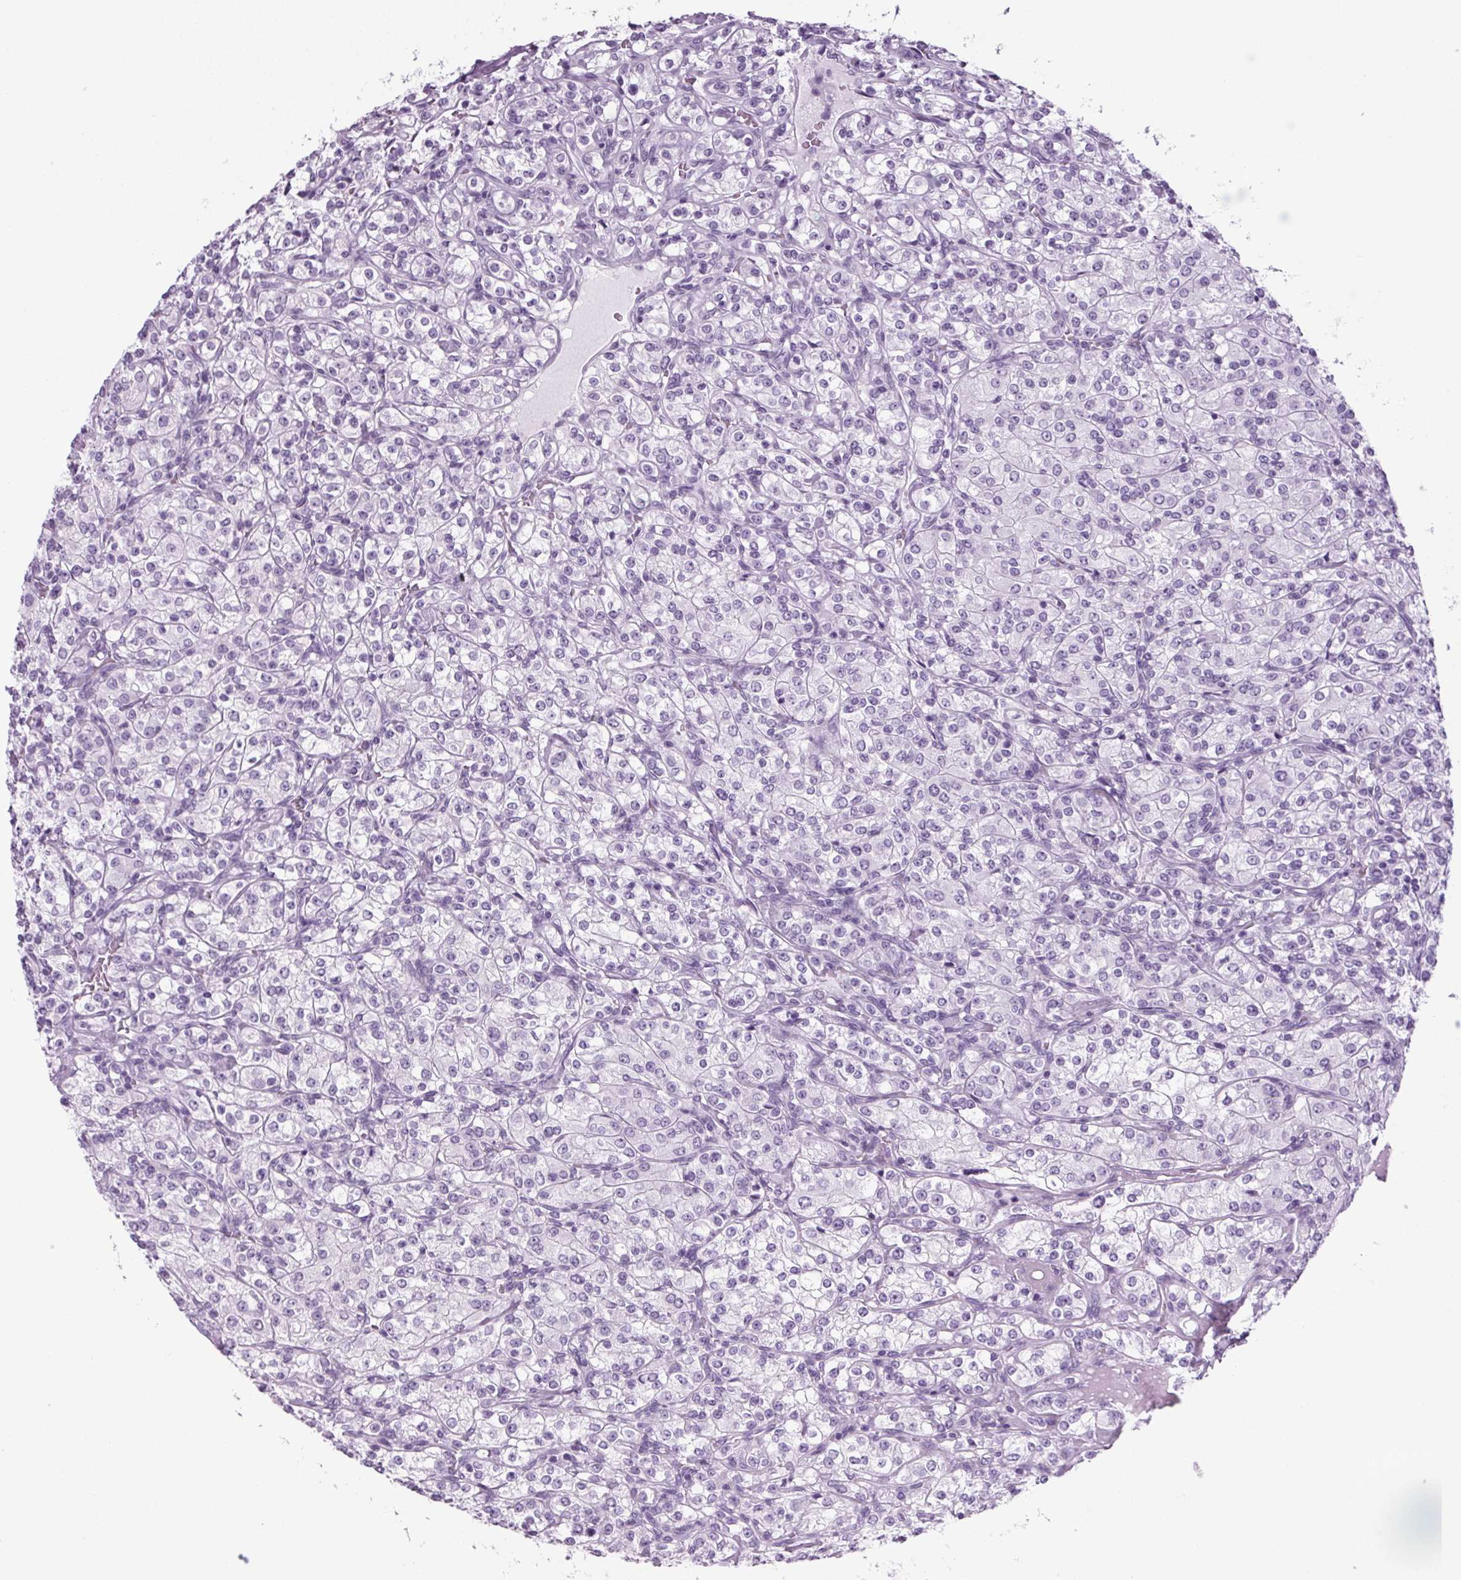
{"staining": {"intensity": "negative", "quantity": "none", "location": "none"}, "tissue": "renal cancer", "cell_type": "Tumor cells", "image_type": "cancer", "snomed": [{"axis": "morphology", "description": "Adenocarcinoma, NOS"}, {"axis": "topography", "description": "Kidney"}], "caption": "A high-resolution photomicrograph shows immunohistochemistry (IHC) staining of renal cancer (adenocarcinoma), which displays no significant positivity in tumor cells.", "gene": "PPP1R1A", "patient": {"sex": "male", "age": 77}}